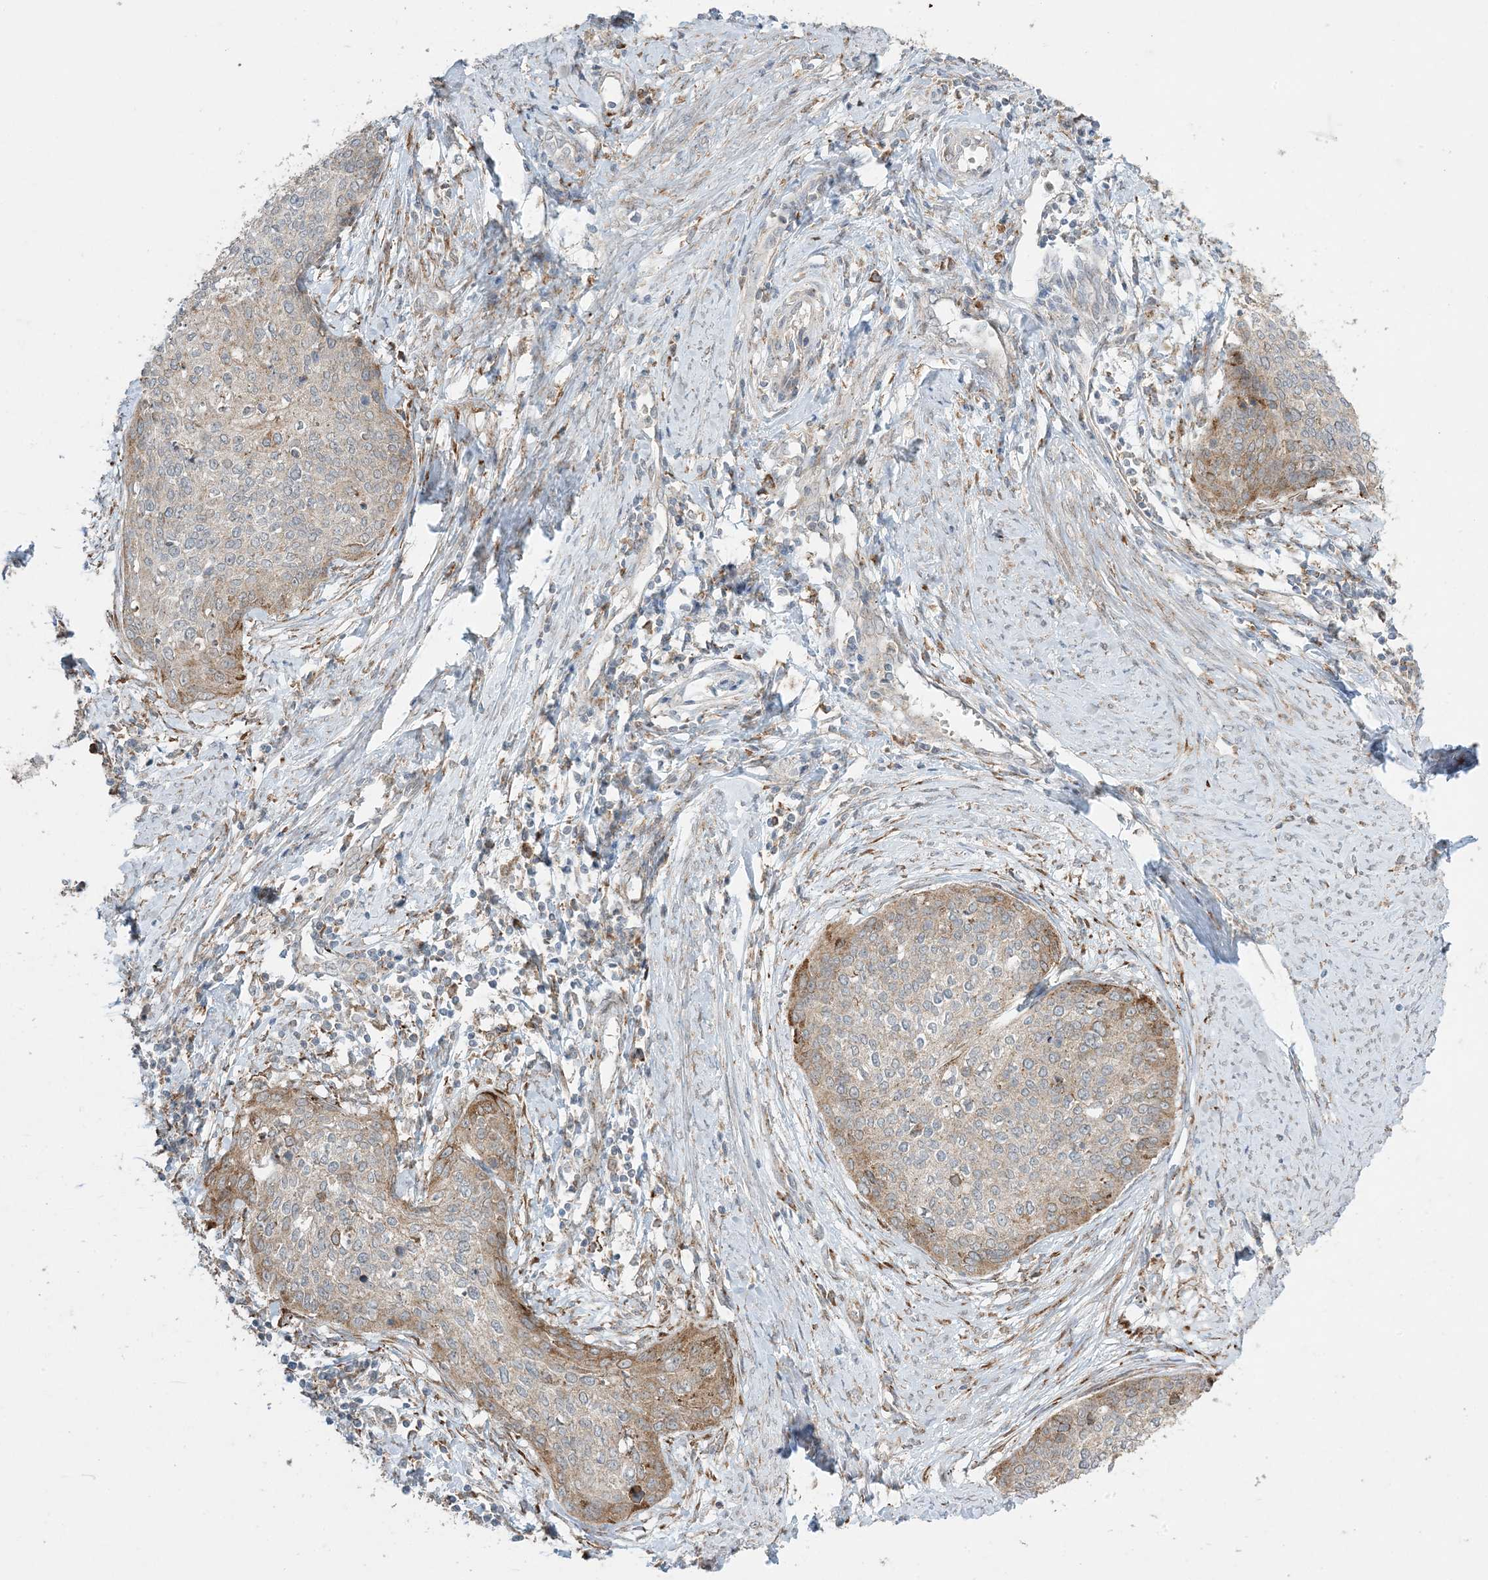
{"staining": {"intensity": "moderate", "quantity": "<25%", "location": "cytoplasmic/membranous"}, "tissue": "cervical cancer", "cell_type": "Tumor cells", "image_type": "cancer", "snomed": [{"axis": "morphology", "description": "Squamous cell carcinoma, NOS"}, {"axis": "topography", "description": "Cervix"}], "caption": "Cervical cancer (squamous cell carcinoma) stained for a protein reveals moderate cytoplasmic/membranous positivity in tumor cells.", "gene": "ODC1", "patient": {"sex": "female", "age": 37}}